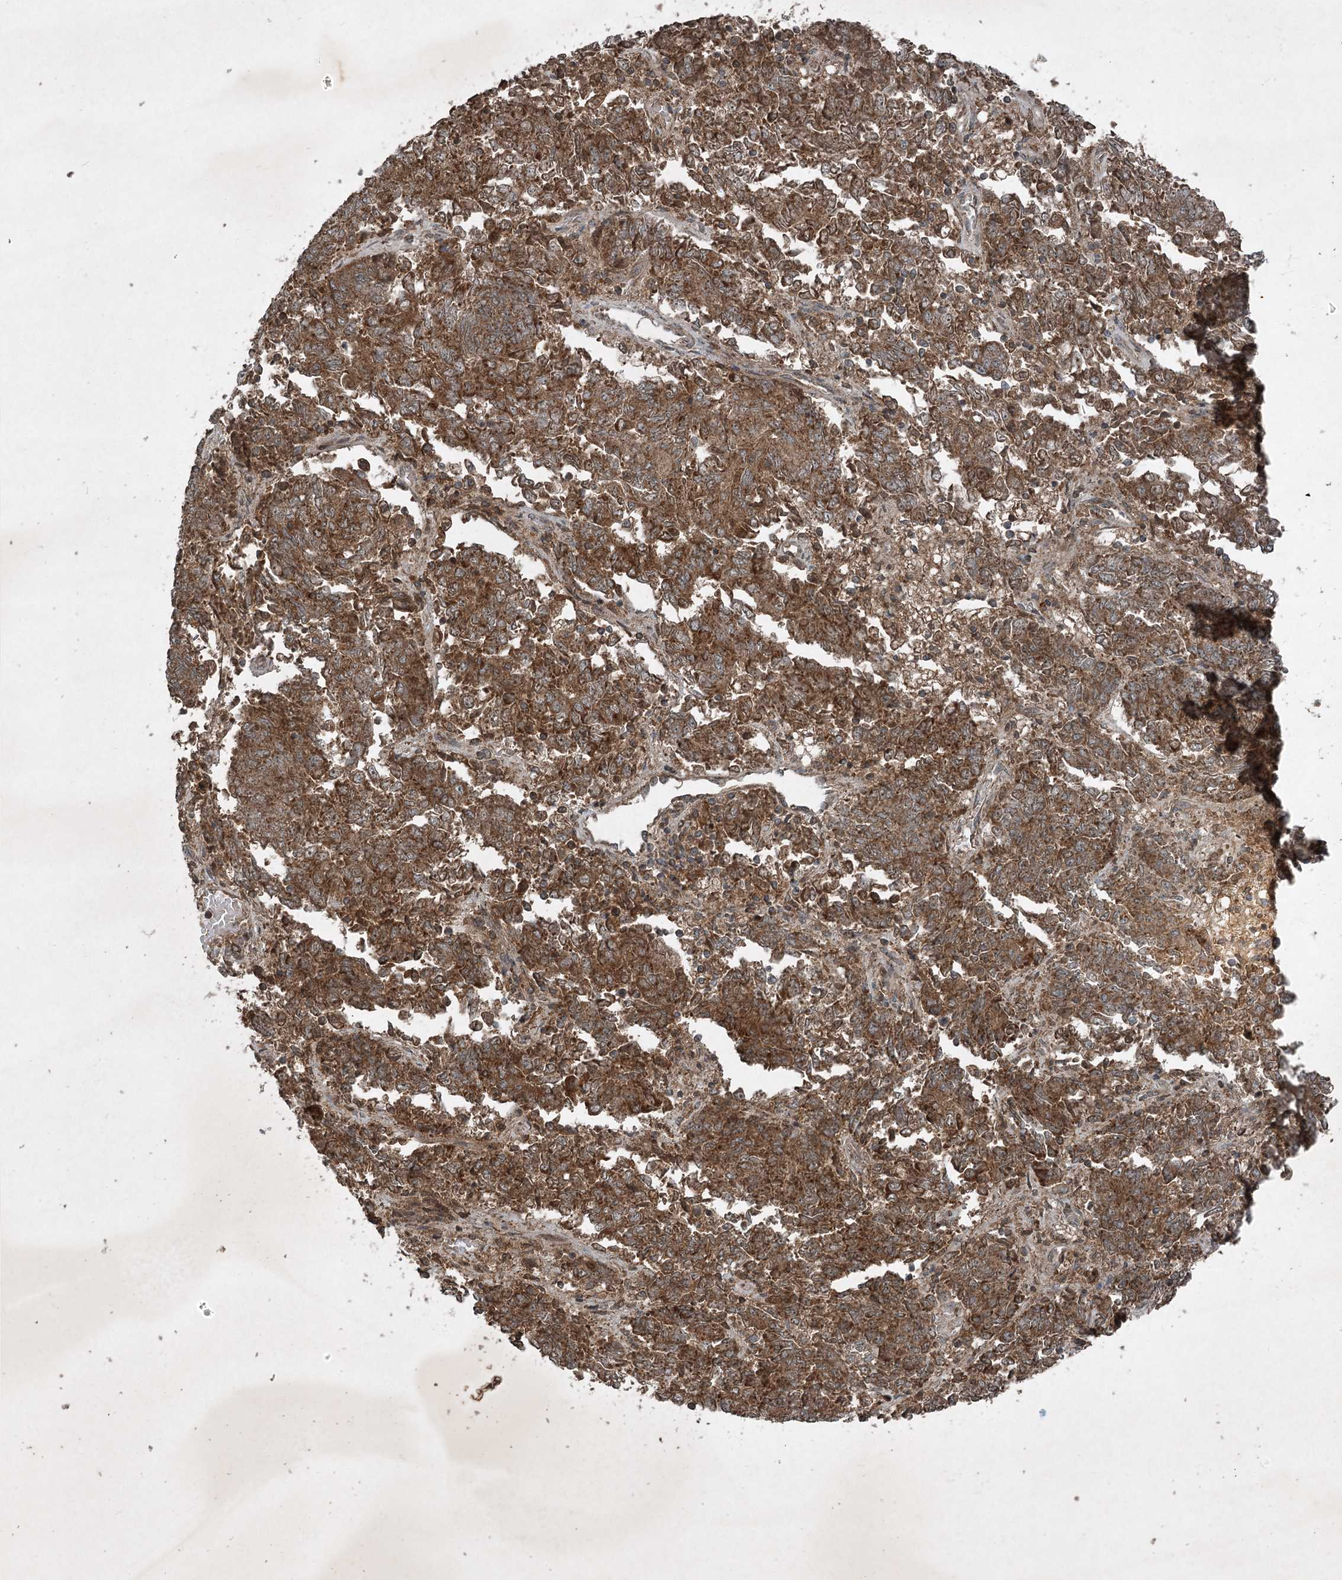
{"staining": {"intensity": "strong", "quantity": ">75%", "location": "cytoplasmic/membranous"}, "tissue": "endometrial cancer", "cell_type": "Tumor cells", "image_type": "cancer", "snomed": [{"axis": "morphology", "description": "Adenocarcinoma, NOS"}, {"axis": "topography", "description": "Endometrium"}], "caption": "Endometrial cancer (adenocarcinoma) was stained to show a protein in brown. There is high levels of strong cytoplasmic/membranous staining in about >75% of tumor cells.", "gene": "UNC93A", "patient": {"sex": "female", "age": 80}}